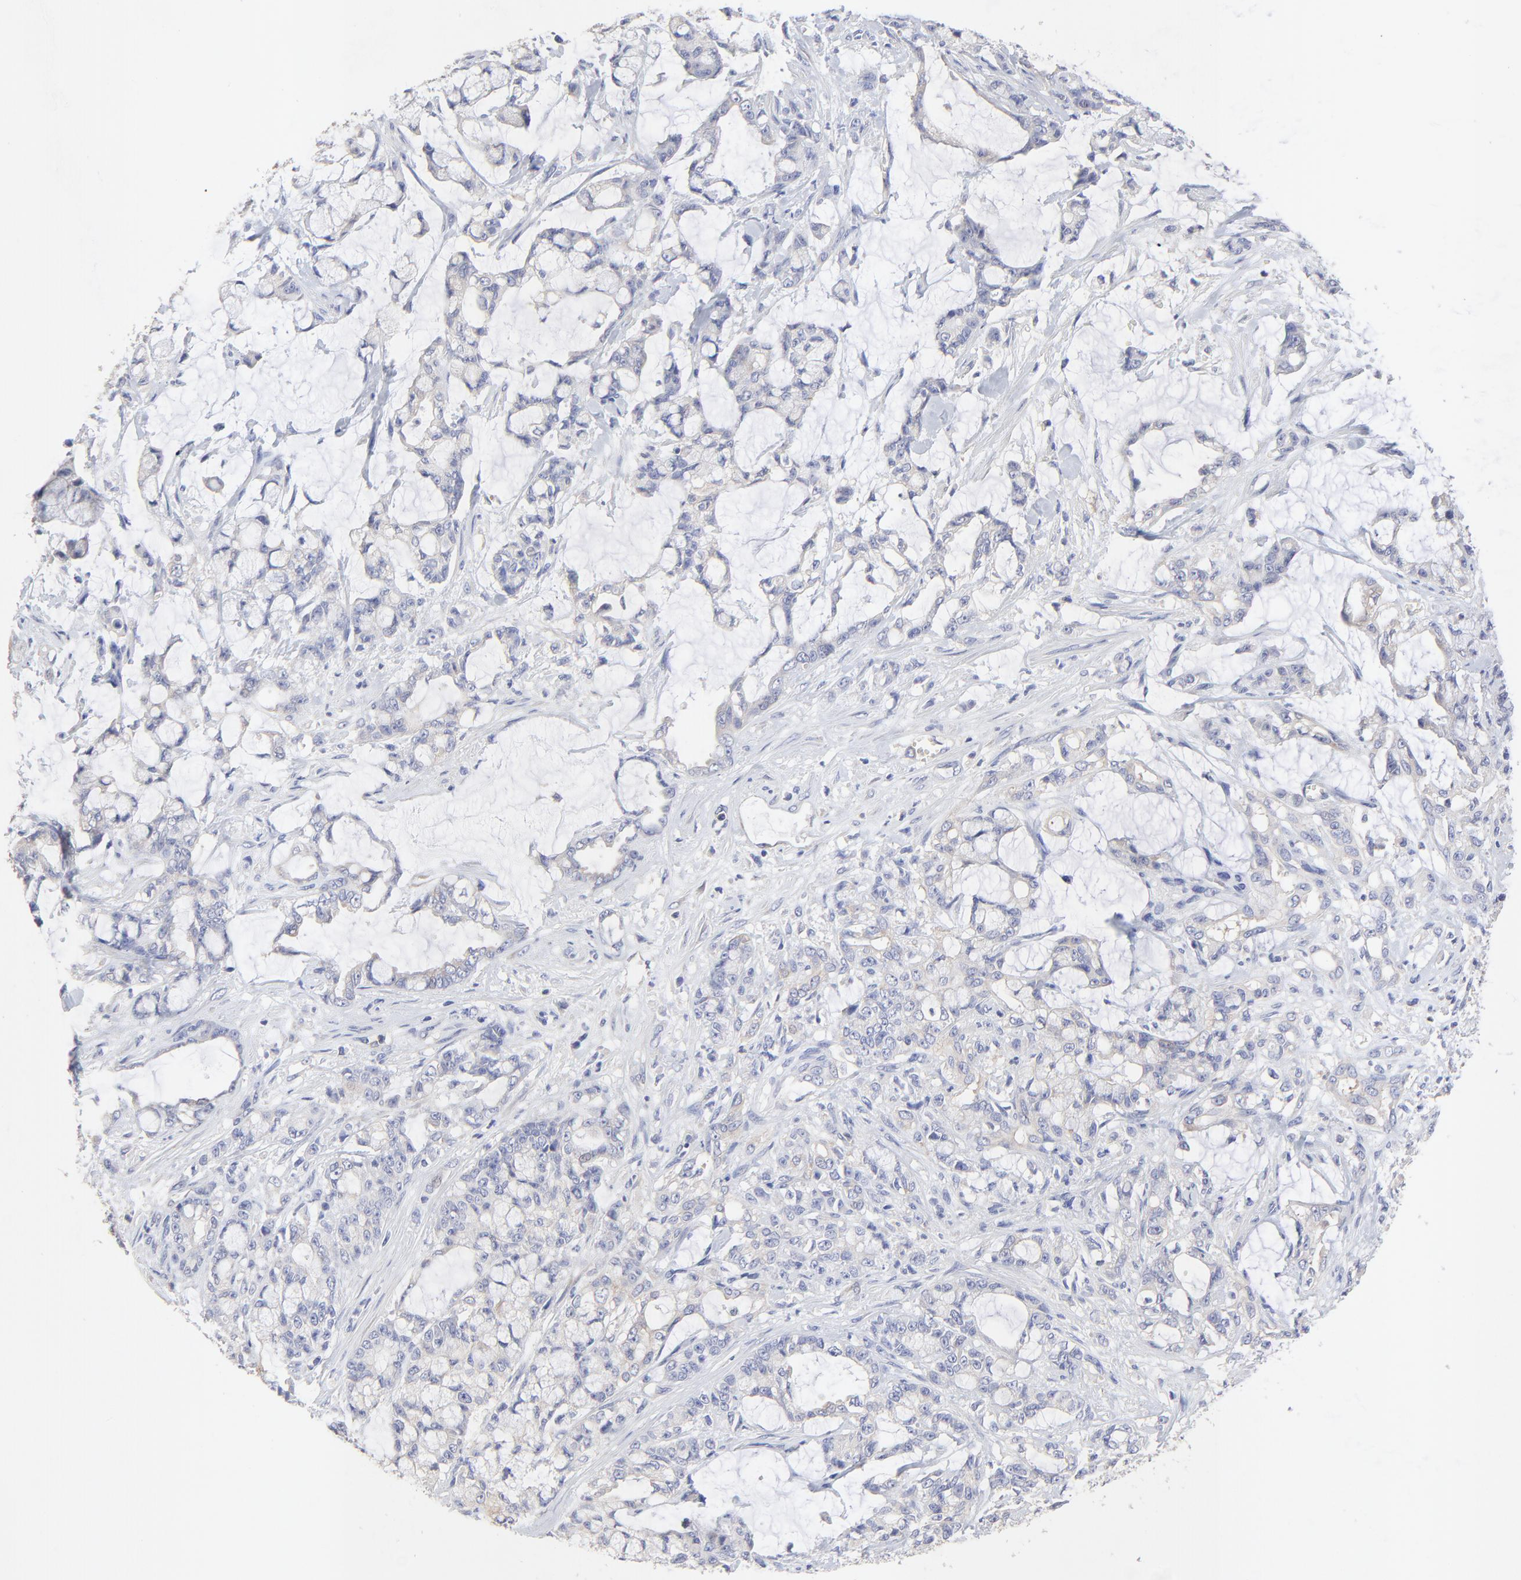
{"staining": {"intensity": "negative", "quantity": "none", "location": "none"}, "tissue": "pancreatic cancer", "cell_type": "Tumor cells", "image_type": "cancer", "snomed": [{"axis": "morphology", "description": "Adenocarcinoma, NOS"}, {"axis": "topography", "description": "Pancreas"}], "caption": "IHC of pancreatic adenocarcinoma reveals no expression in tumor cells.", "gene": "SULF2", "patient": {"sex": "female", "age": 73}}